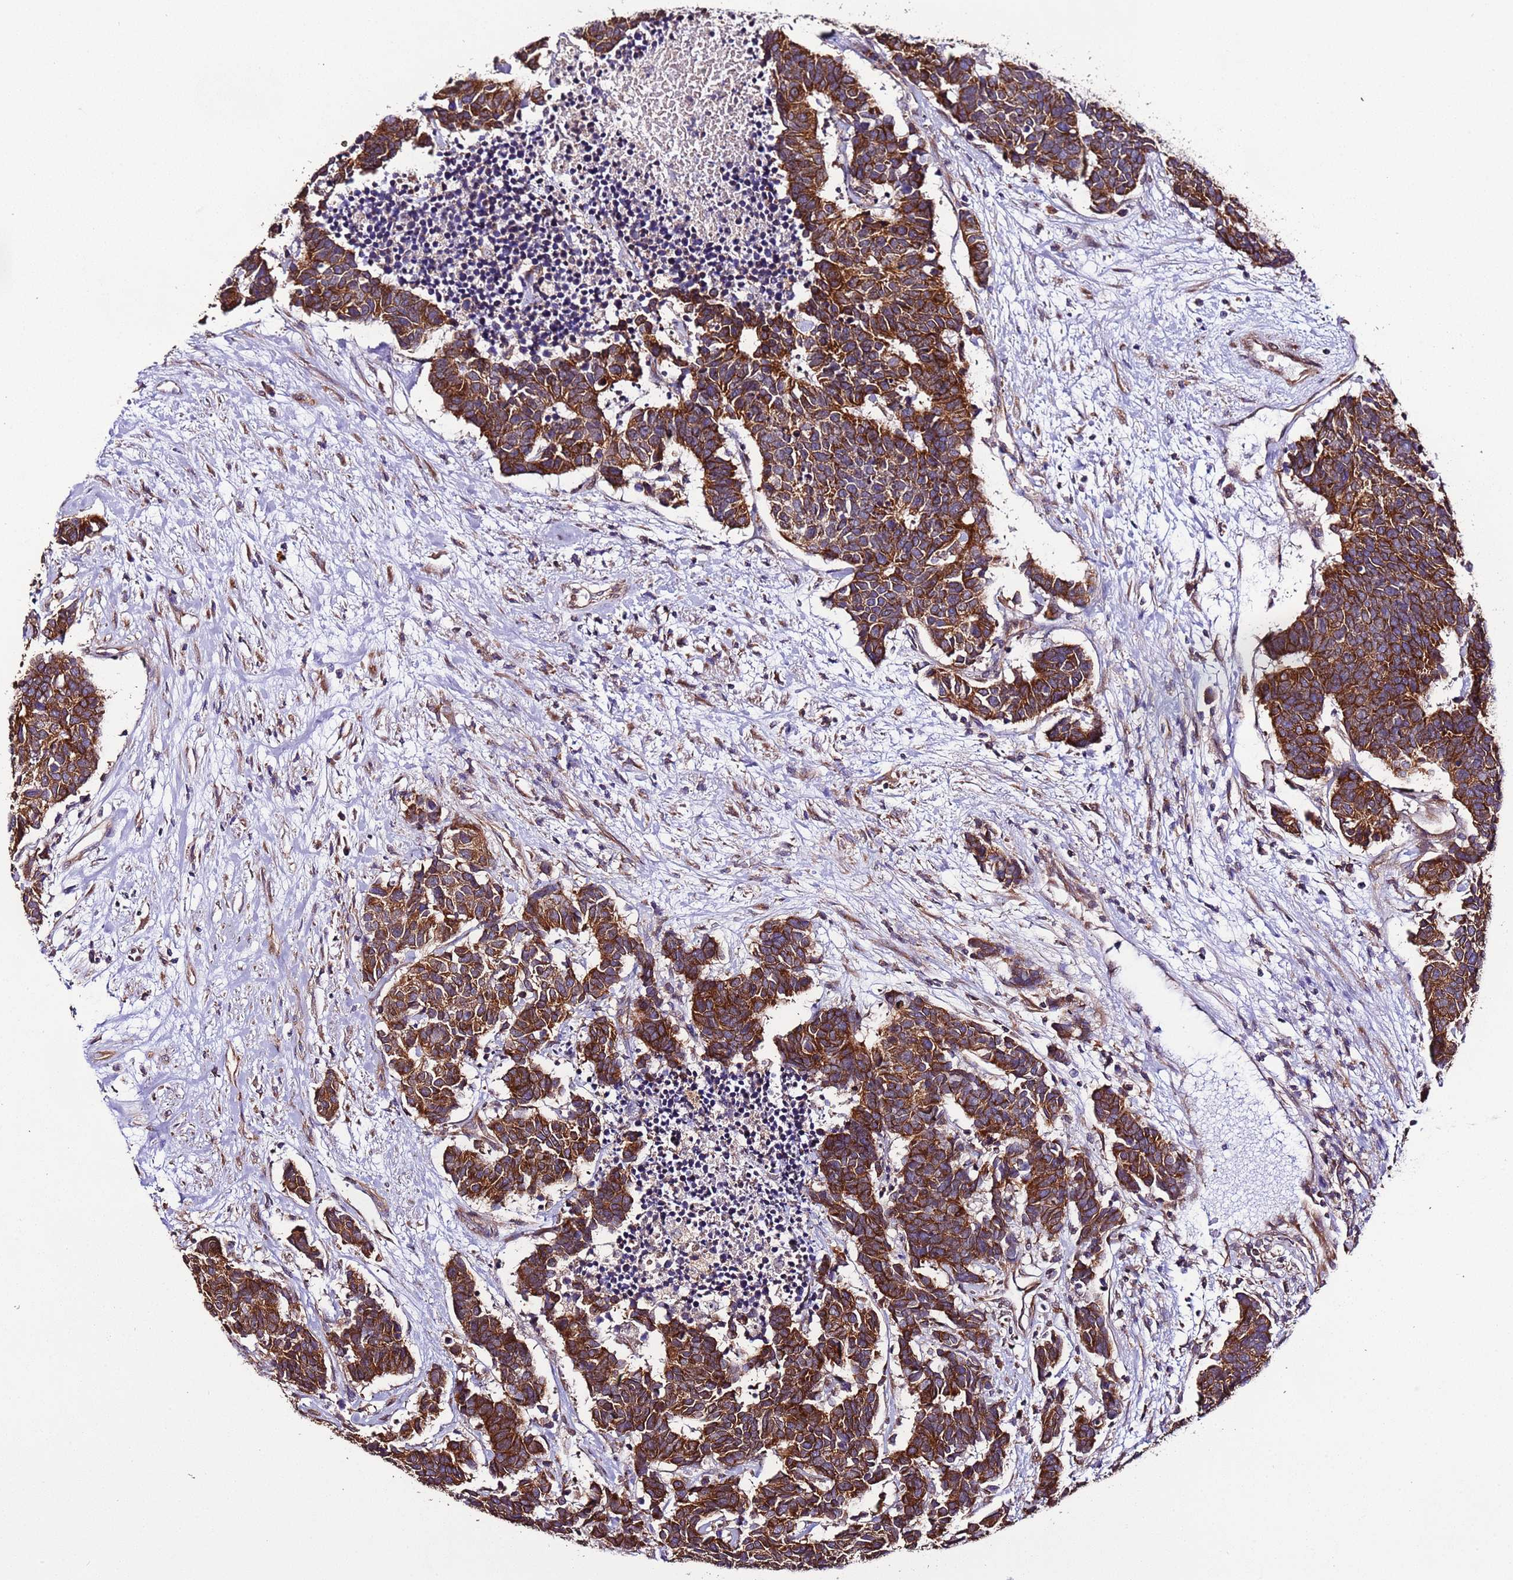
{"staining": {"intensity": "strong", "quantity": ">75%", "location": "cytoplasmic/membranous"}, "tissue": "carcinoid", "cell_type": "Tumor cells", "image_type": "cancer", "snomed": [{"axis": "morphology", "description": "Carcinoma, NOS"}, {"axis": "morphology", "description": "Carcinoid, malignant, NOS"}, {"axis": "topography", "description": "Urinary bladder"}], "caption": "Immunohistochemical staining of human malignant carcinoid displays strong cytoplasmic/membranous protein expression in approximately >75% of tumor cells.", "gene": "SLC41A3", "patient": {"sex": "male", "age": 57}}